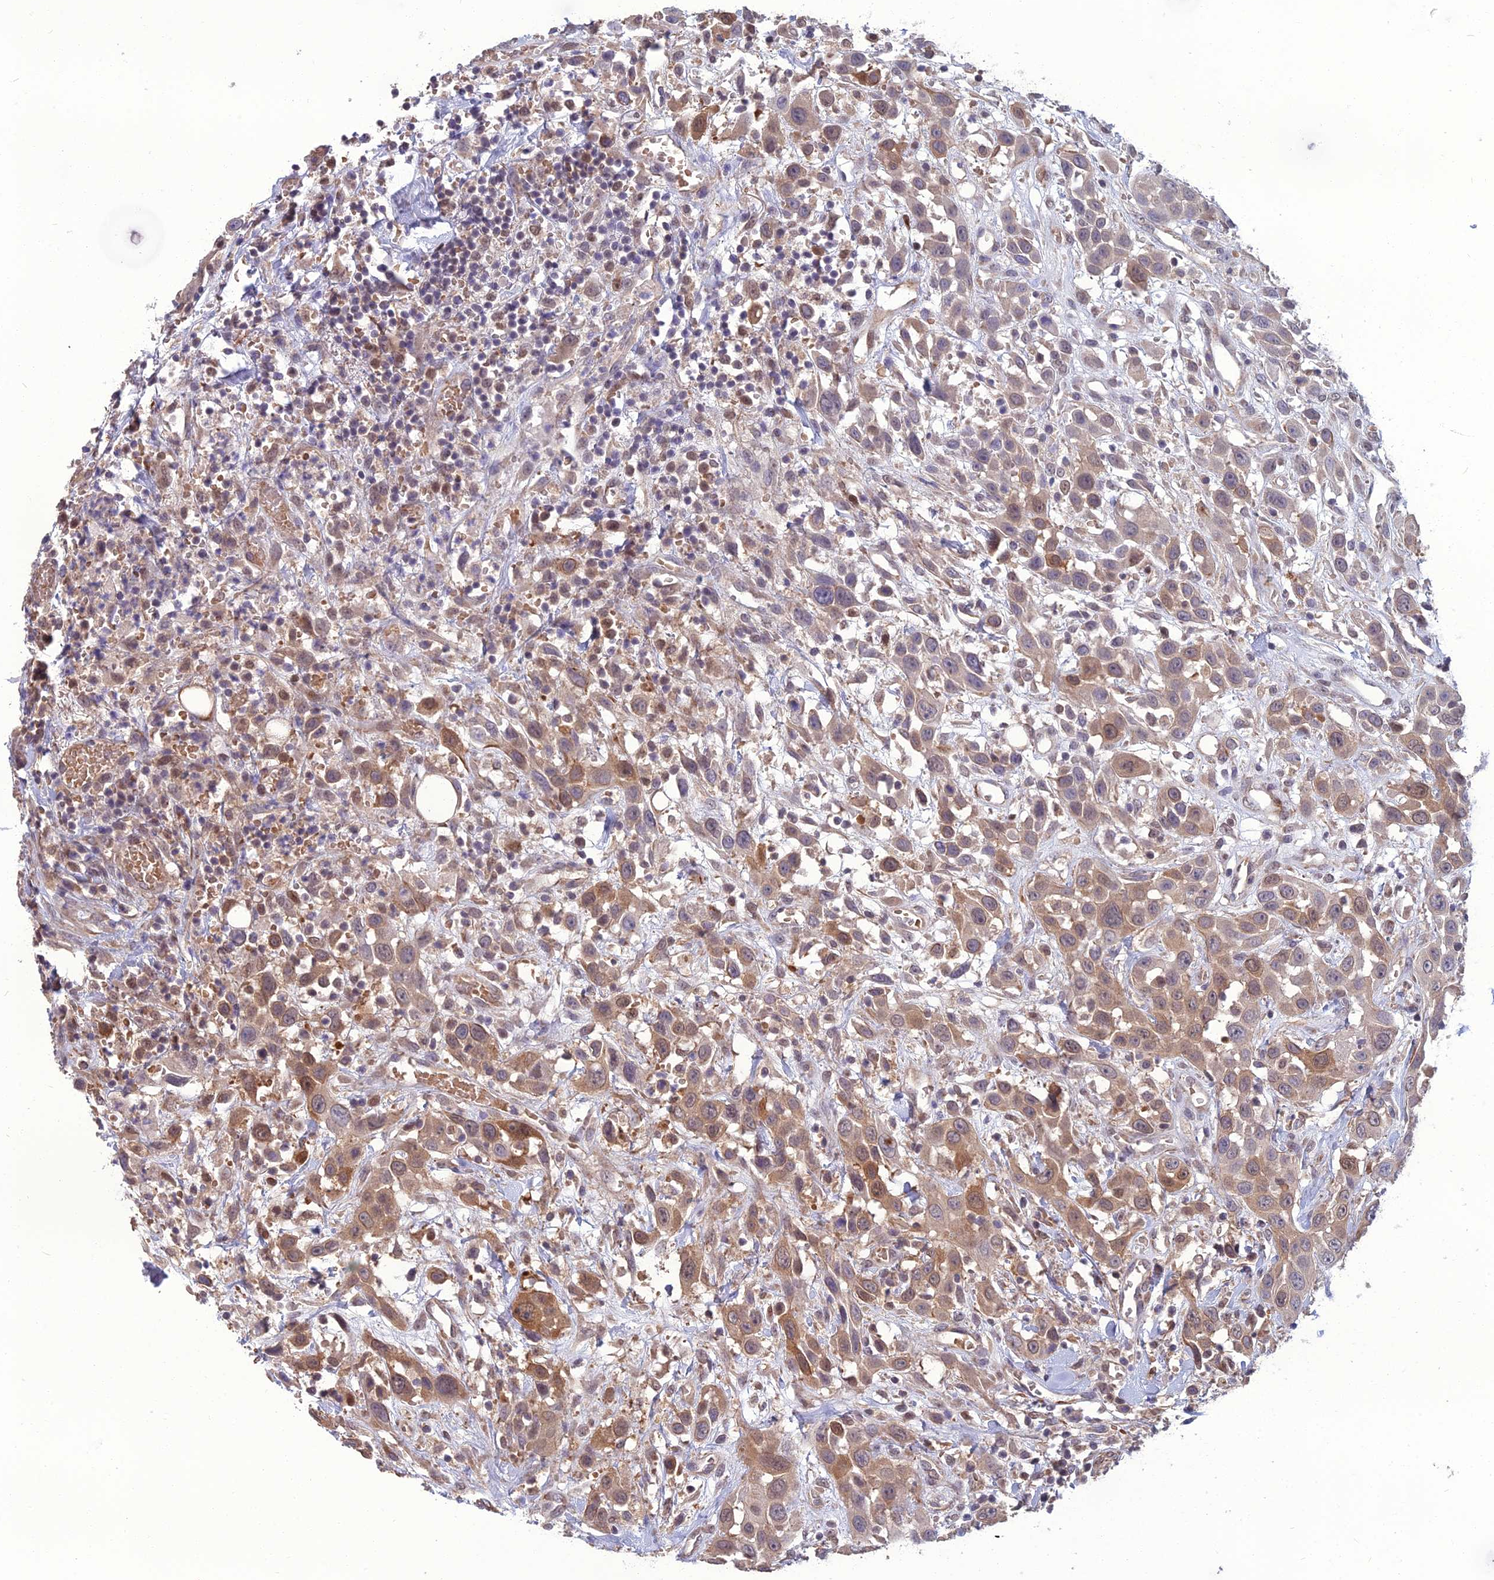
{"staining": {"intensity": "moderate", "quantity": "<25%", "location": "cytoplasmic/membranous,nuclear"}, "tissue": "head and neck cancer", "cell_type": "Tumor cells", "image_type": "cancer", "snomed": [{"axis": "morphology", "description": "Squamous cell carcinoma, NOS"}, {"axis": "topography", "description": "Head-Neck"}], "caption": "This image reveals head and neck cancer (squamous cell carcinoma) stained with immunohistochemistry to label a protein in brown. The cytoplasmic/membranous and nuclear of tumor cells show moderate positivity for the protein. Nuclei are counter-stained blue.", "gene": "NR4A3", "patient": {"sex": "male", "age": 81}}